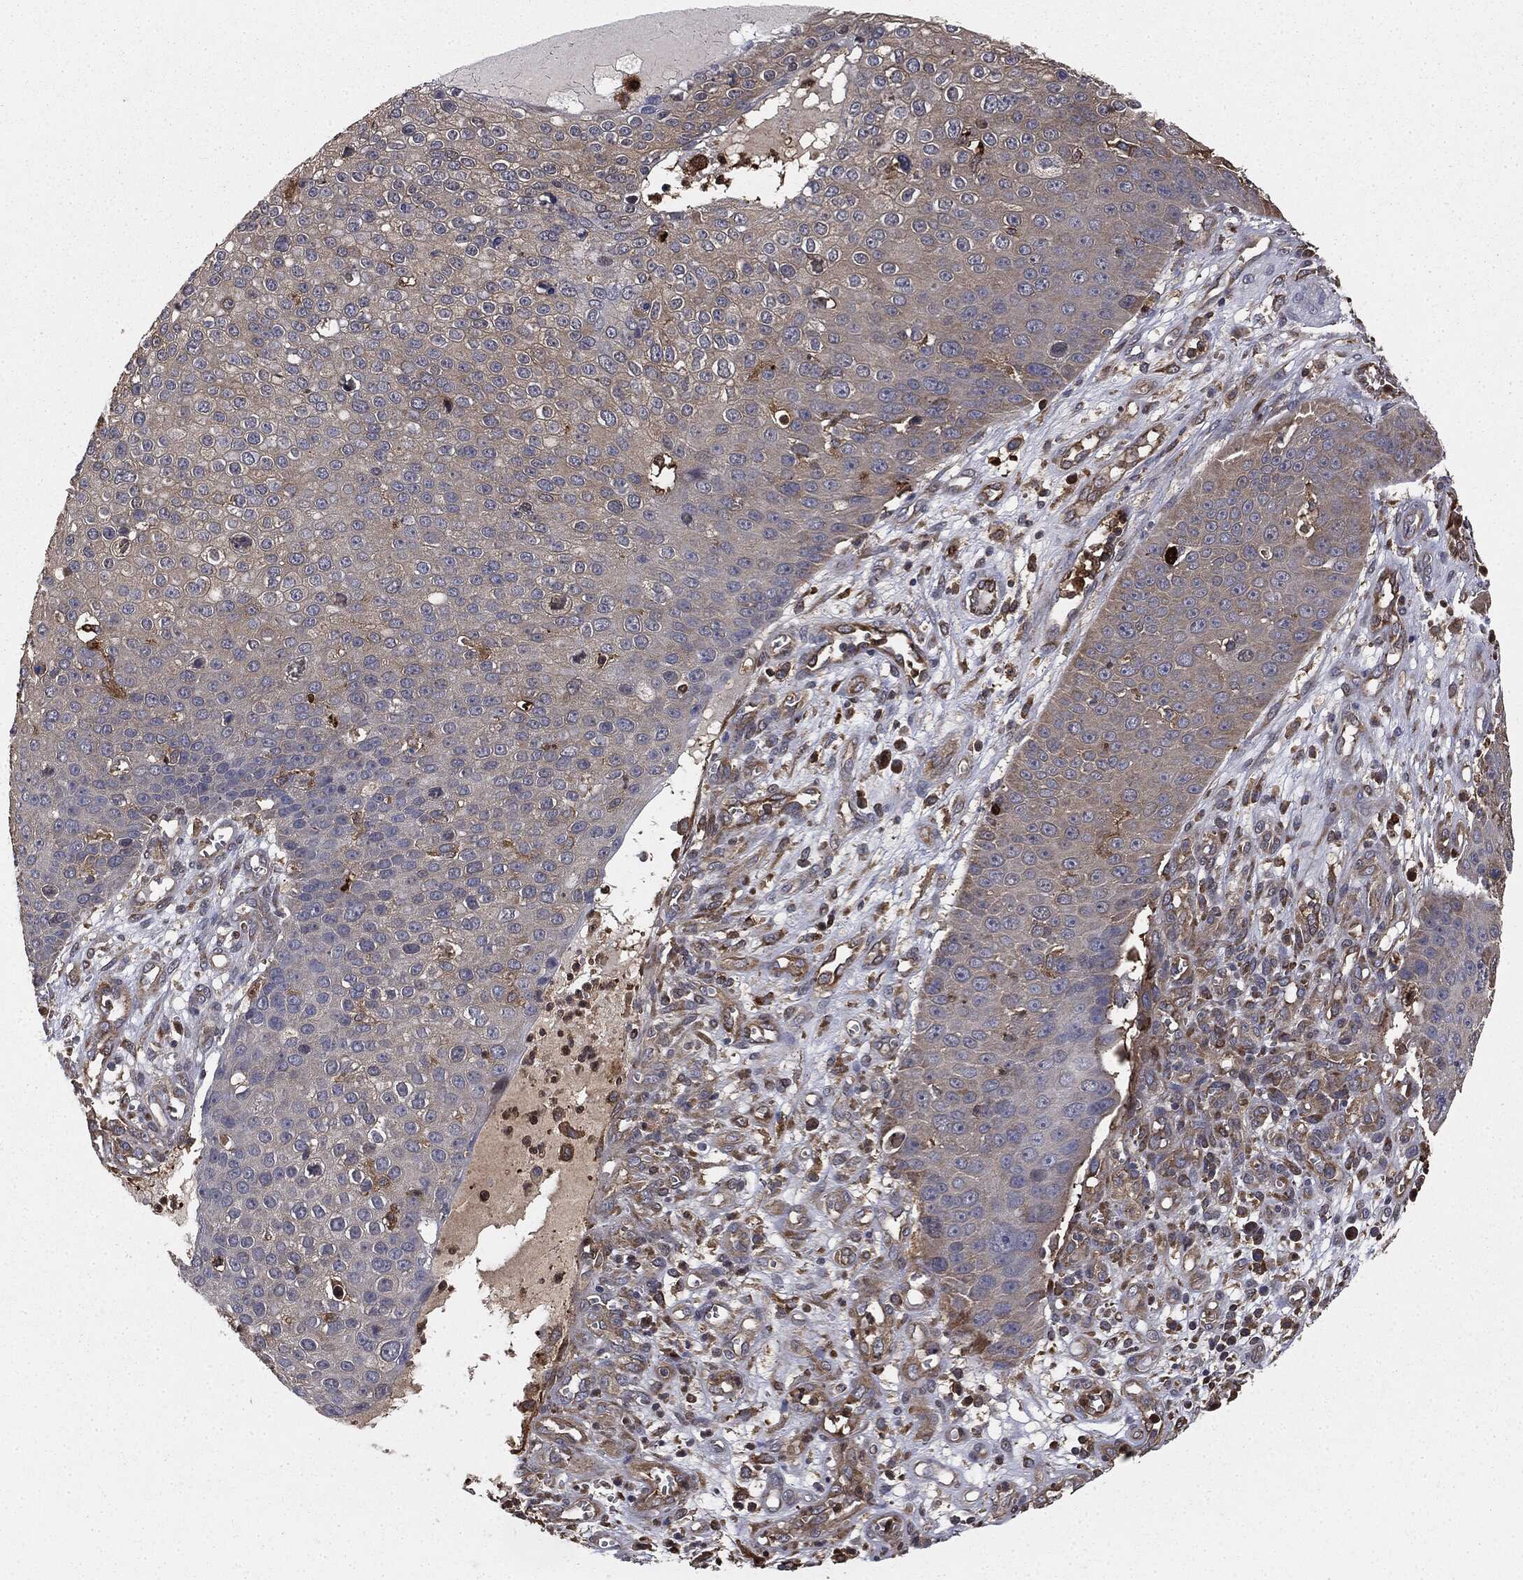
{"staining": {"intensity": "weak", "quantity": "<25%", "location": "cytoplasmic/membranous"}, "tissue": "skin cancer", "cell_type": "Tumor cells", "image_type": "cancer", "snomed": [{"axis": "morphology", "description": "Squamous cell carcinoma, NOS"}, {"axis": "topography", "description": "Skin"}], "caption": "This micrograph is of skin cancer stained with immunohistochemistry (IHC) to label a protein in brown with the nuclei are counter-stained blue. There is no positivity in tumor cells.", "gene": "GNB5", "patient": {"sex": "male", "age": 71}}